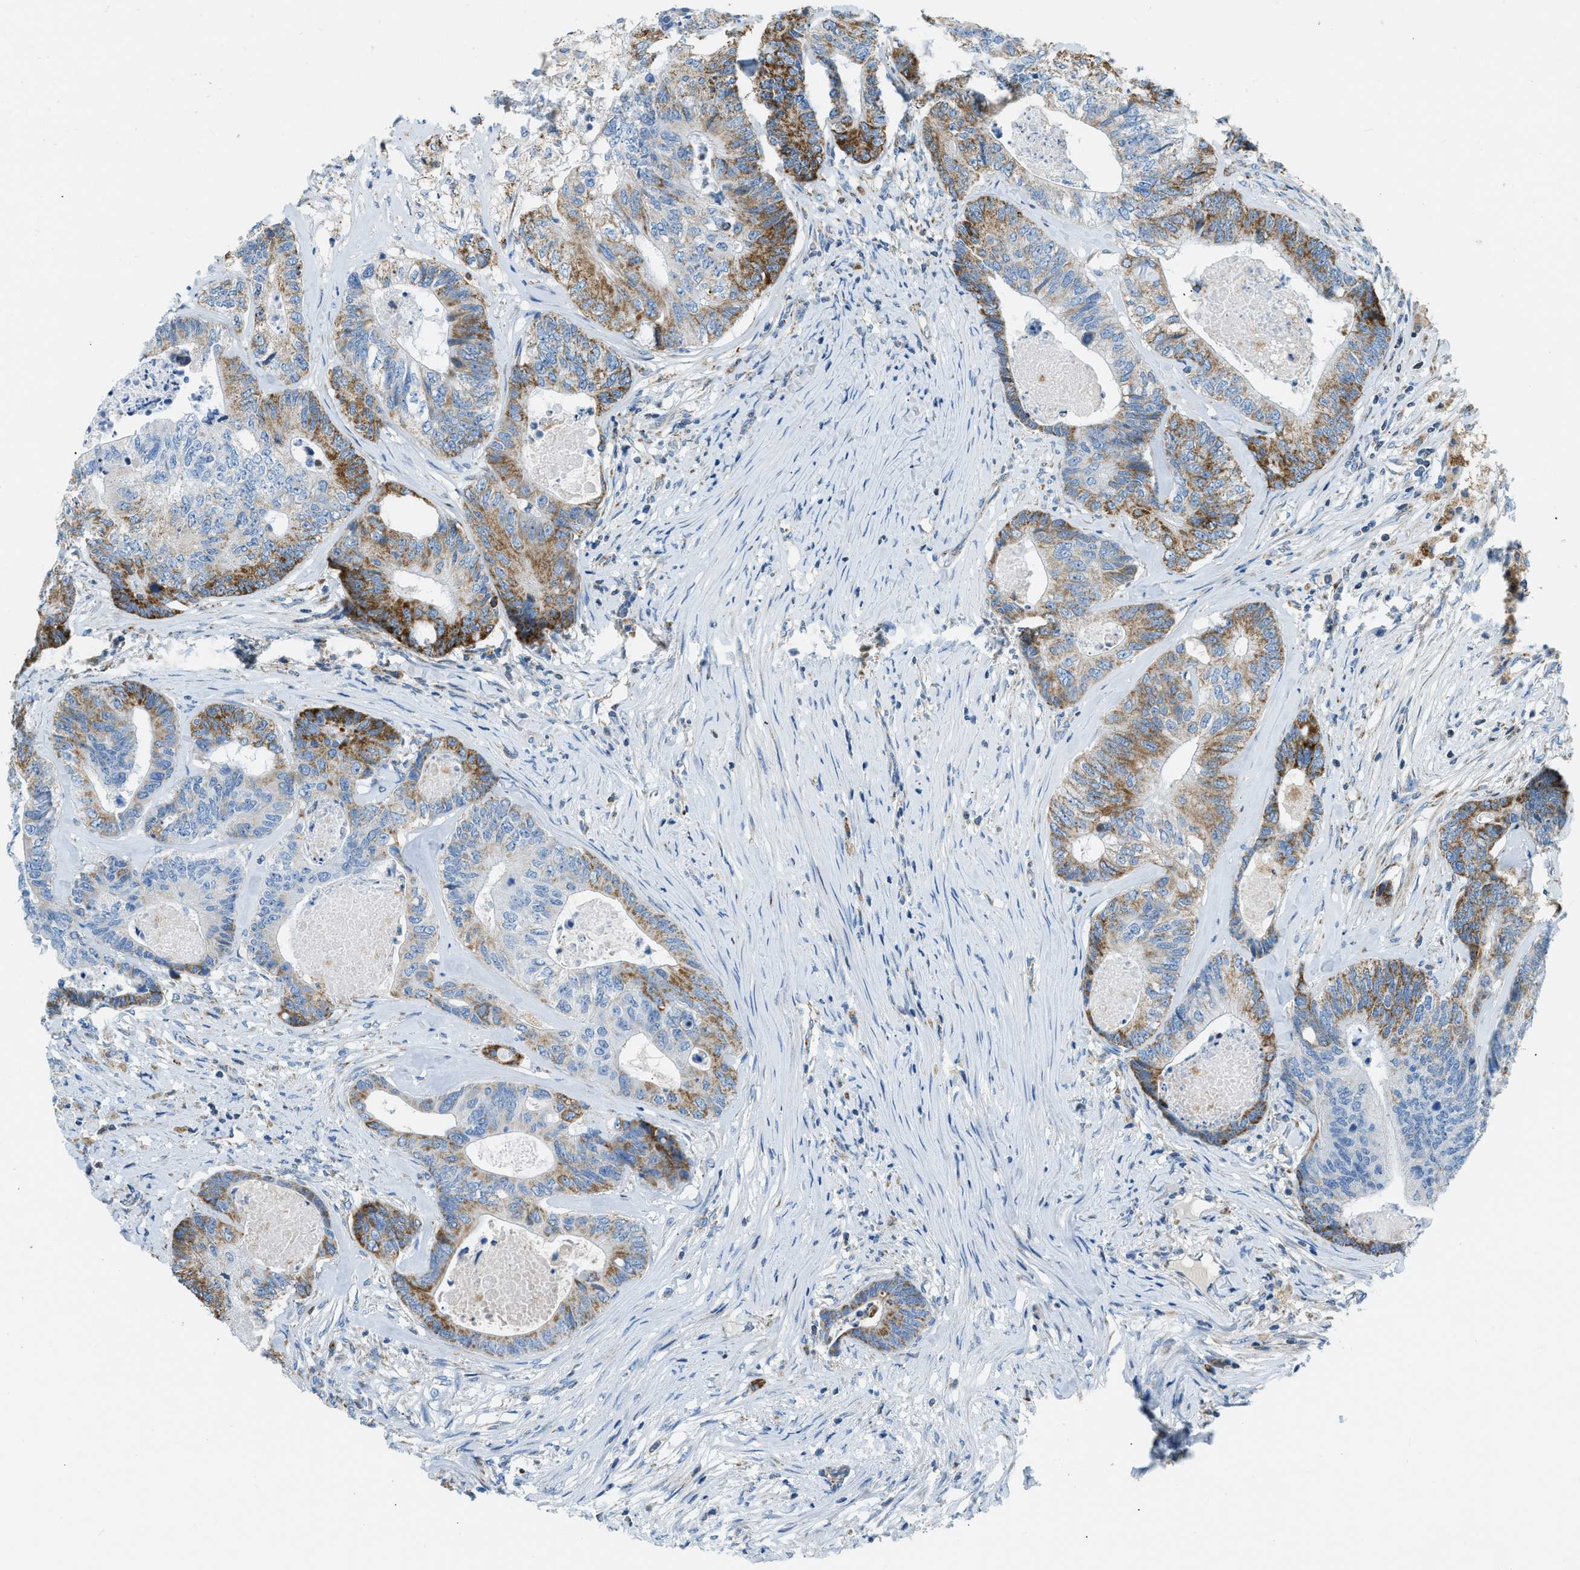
{"staining": {"intensity": "moderate", "quantity": "25%-75%", "location": "cytoplasmic/membranous"}, "tissue": "colorectal cancer", "cell_type": "Tumor cells", "image_type": "cancer", "snomed": [{"axis": "morphology", "description": "Adenocarcinoma, NOS"}, {"axis": "topography", "description": "Colon"}], "caption": "IHC staining of colorectal adenocarcinoma, which shows medium levels of moderate cytoplasmic/membranous staining in about 25%-75% of tumor cells indicating moderate cytoplasmic/membranous protein positivity. The staining was performed using DAB (3,3'-diaminobenzidine) (brown) for protein detection and nuclei were counterstained in hematoxylin (blue).", "gene": "ACADVL", "patient": {"sex": "female", "age": 67}}